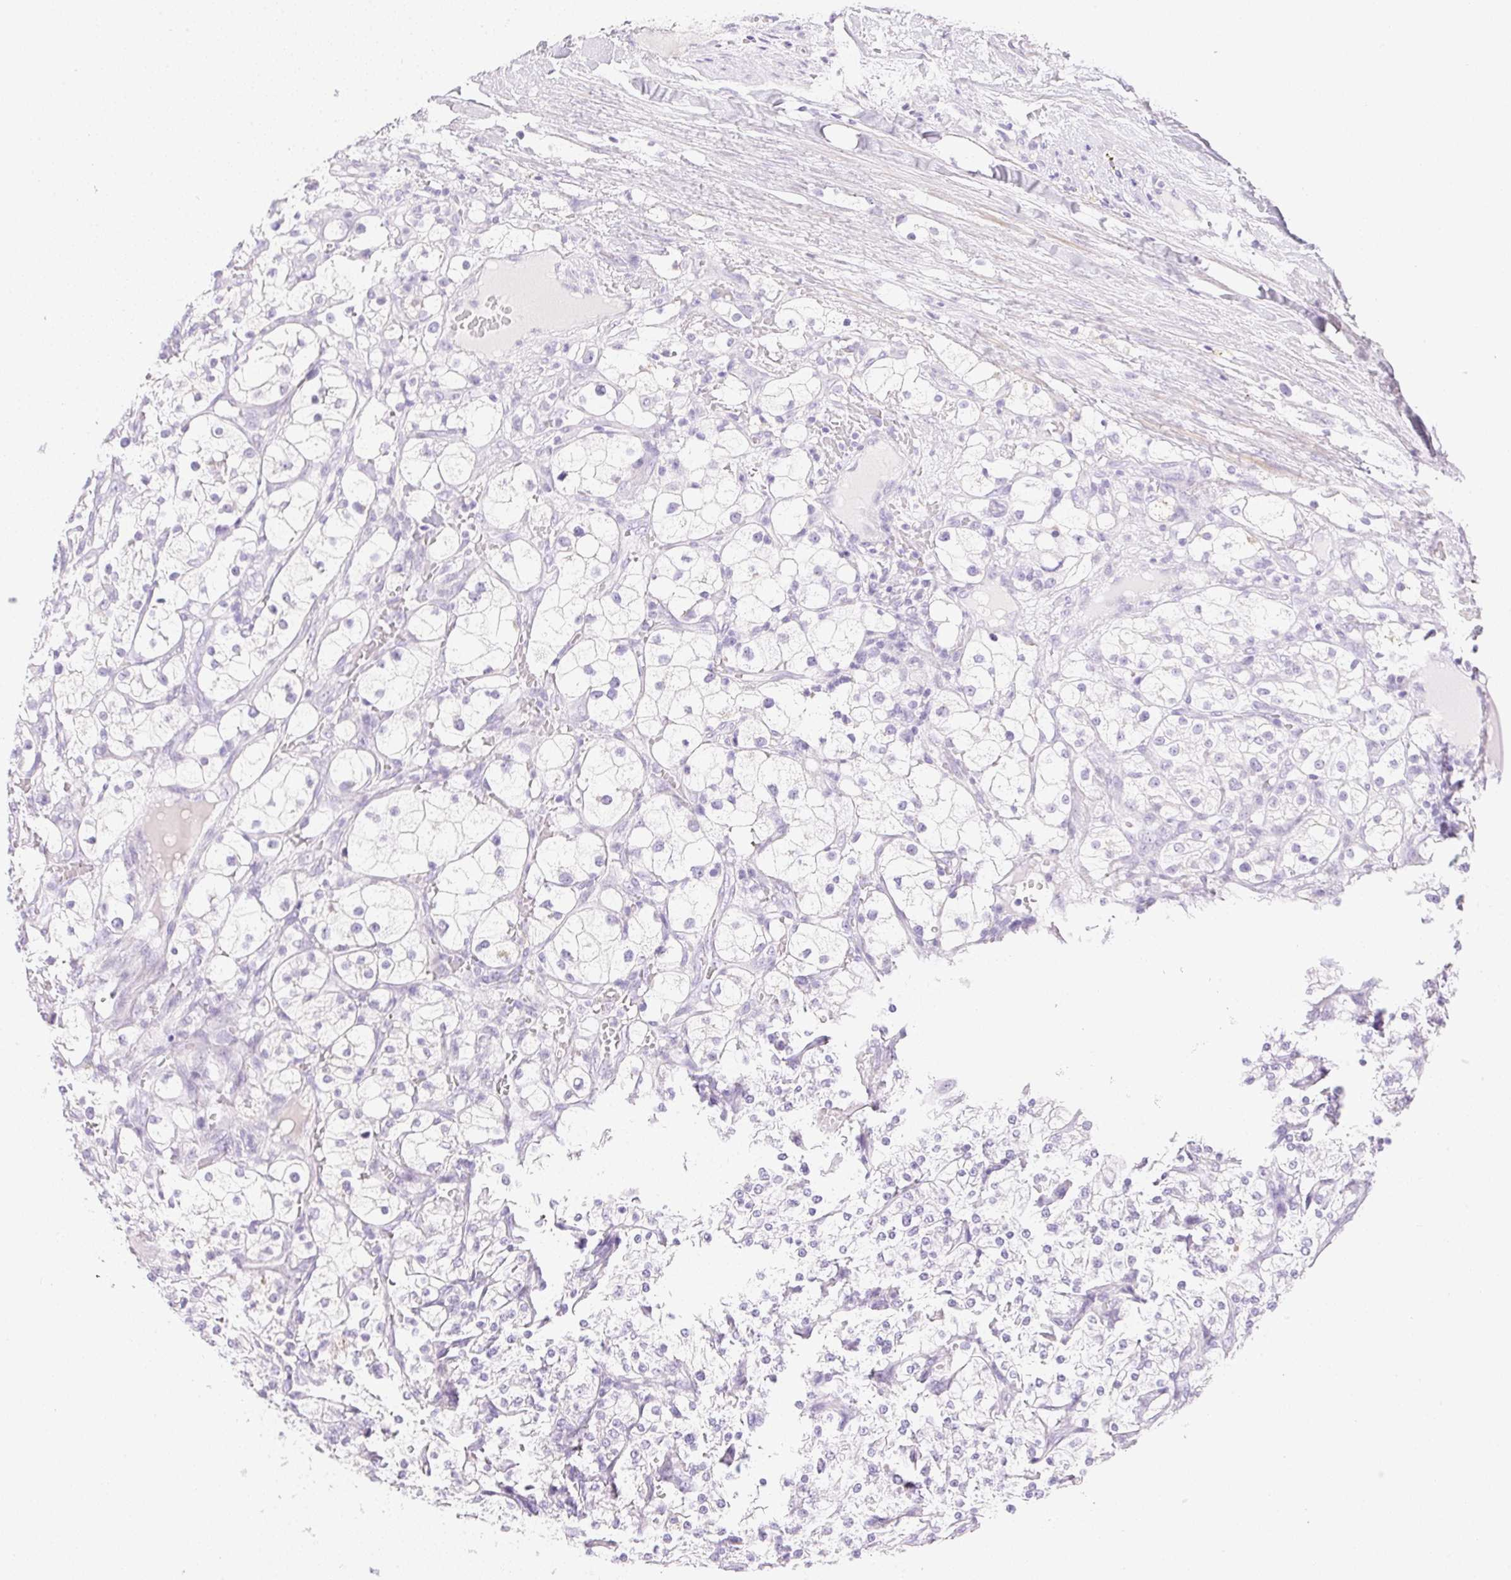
{"staining": {"intensity": "negative", "quantity": "none", "location": "none"}, "tissue": "renal cancer", "cell_type": "Tumor cells", "image_type": "cancer", "snomed": [{"axis": "morphology", "description": "Adenocarcinoma, NOS"}, {"axis": "topography", "description": "Kidney"}], "caption": "High magnification brightfield microscopy of renal cancer (adenocarcinoma) stained with DAB (brown) and counterstained with hematoxylin (blue): tumor cells show no significant positivity.", "gene": "CTRL", "patient": {"sex": "male", "age": 80}}